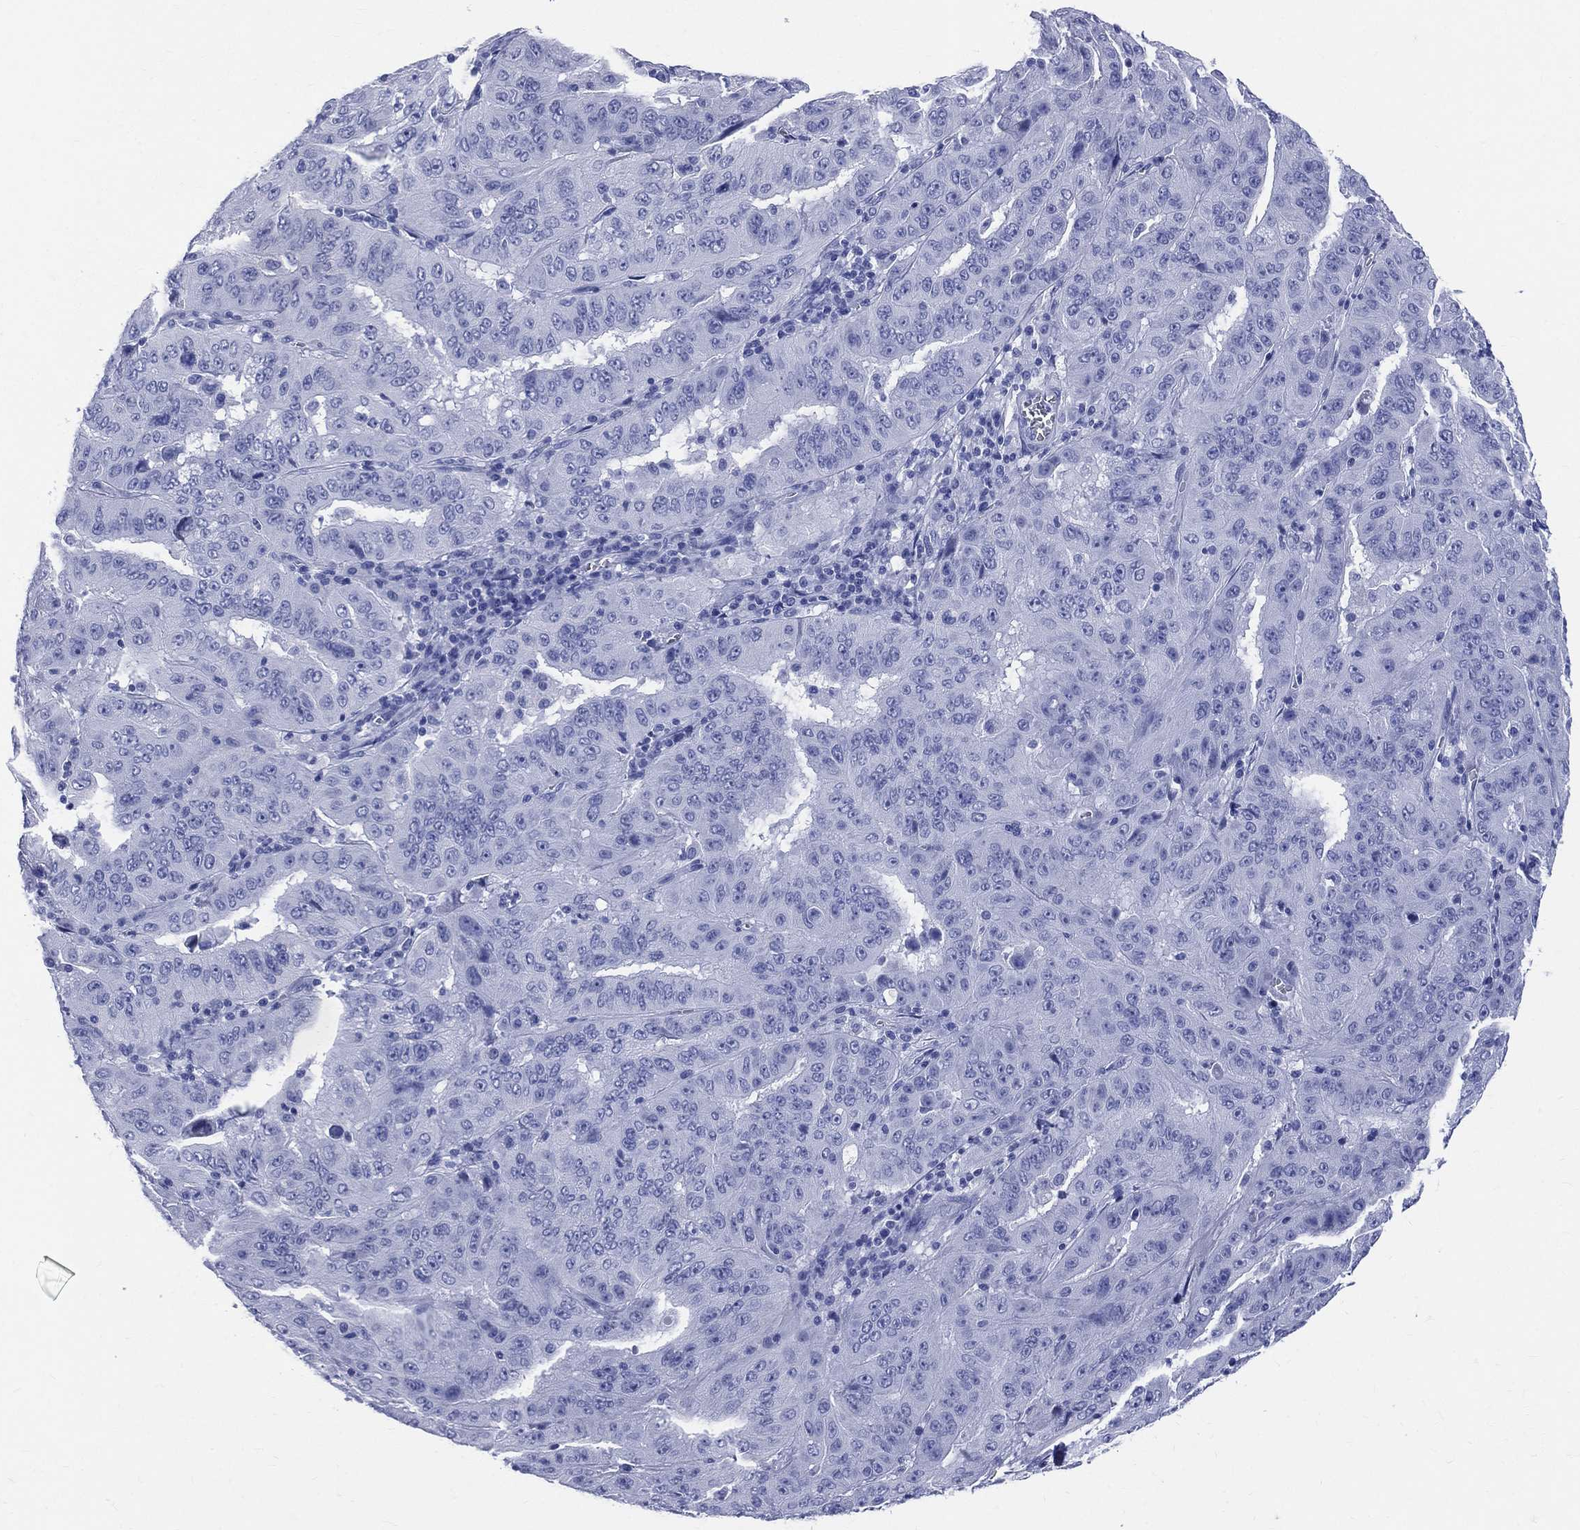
{"staining": {"intensity": "negative", "quantity": "none", "location": "none"}, "tissue": "pancreatic cancer", "cell_type": "Tumor cells", "image_type": "cancer", "snomed": [{"axis": "morphology", "description": "Adenocarcinoma, NOS"}, {"axis": "topography", "description": "Pancreas"}], "caption": "There is no significant expression in tumor cells of pancreatic cancer.", "gene": "SYP", "patient": {"sex": "male", "age": 63}}